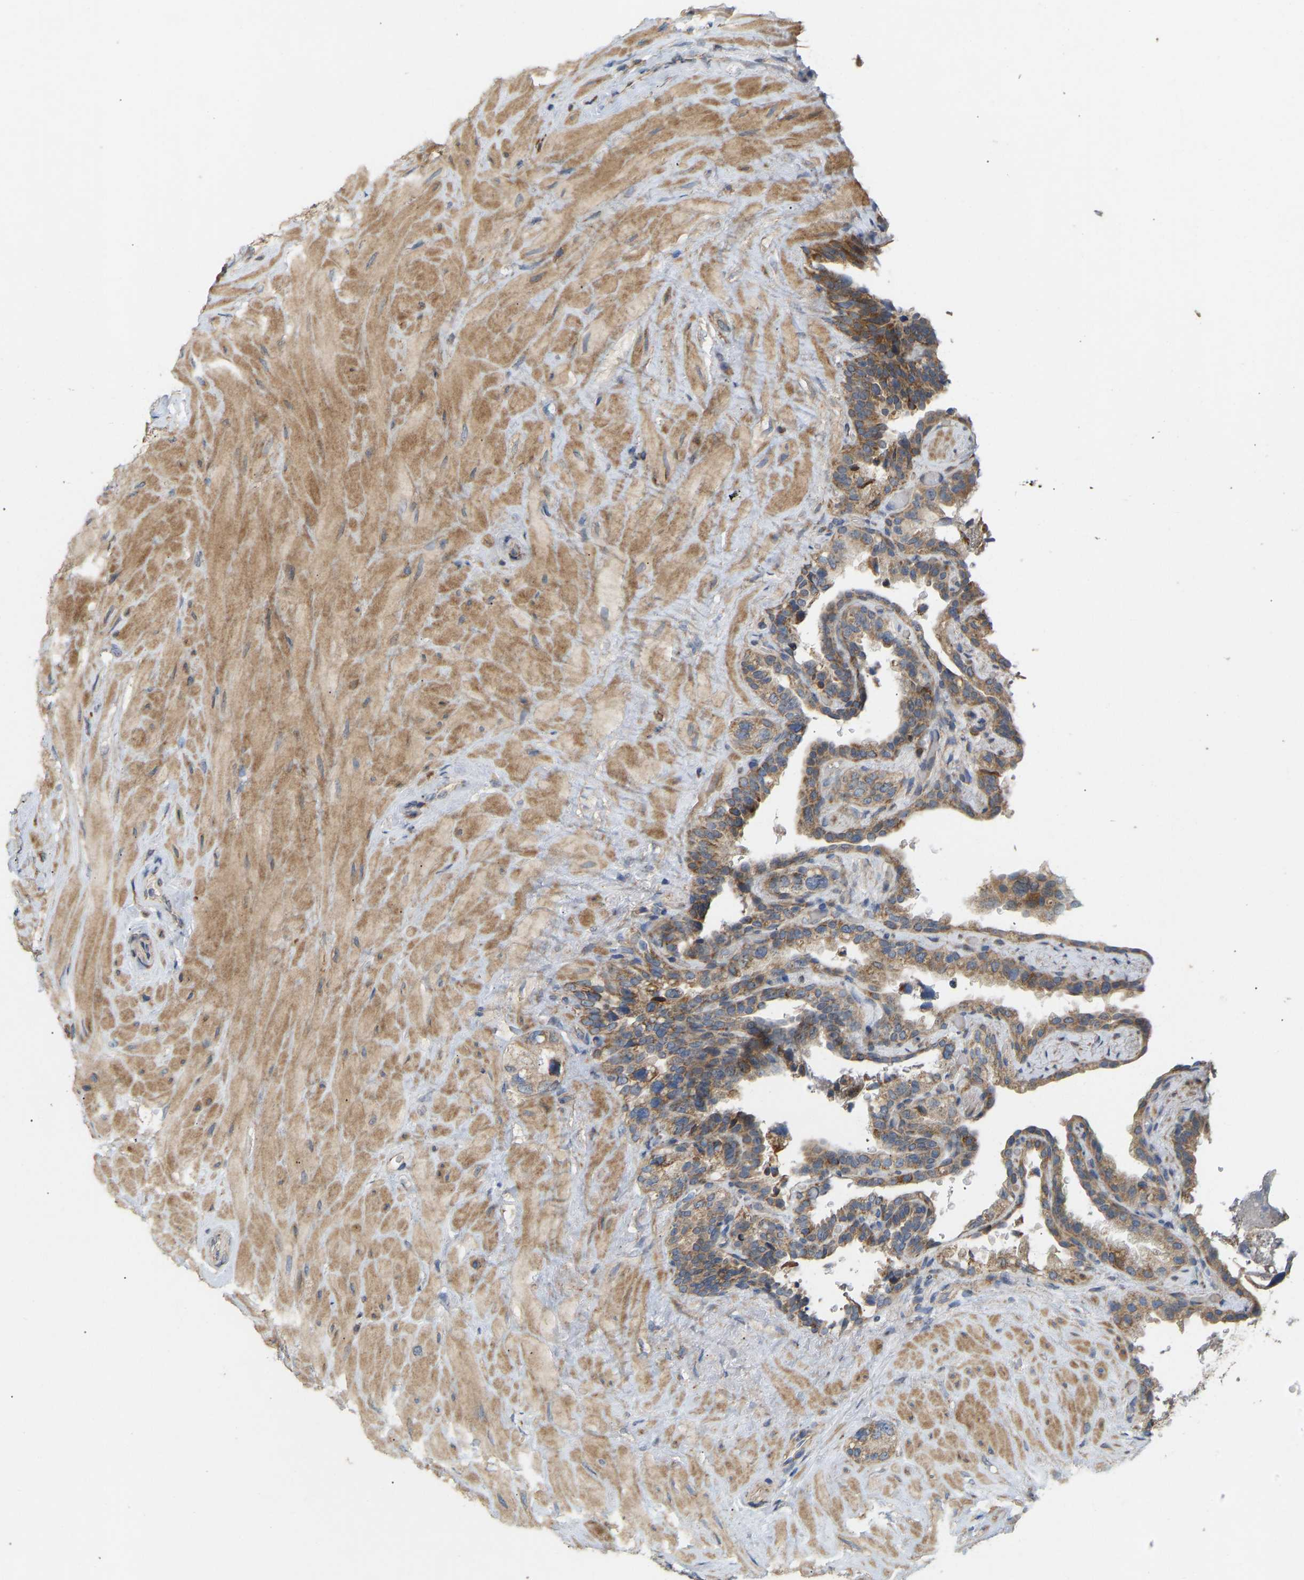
{"staining": {"intensity": "moderate", "quantity": ">75%", "location": "cytoplasmic/membranous"}, "tissue": "seminal vesicle", "cell_type": "Glandular cells", "image_type": "normal", "snomed": [{"axis": "morphology", "description": "Normal tissue, NOS"}, {"axis": "topography", "description": "Seminal veicle"}], "caption": "Glandular cells exhibit moderate cytoplasmic/membranous staining in about >75% of cells in normal seminal vesicle.", "gene": "HACD2", "patient": {"sex": "male", "age": 68}}